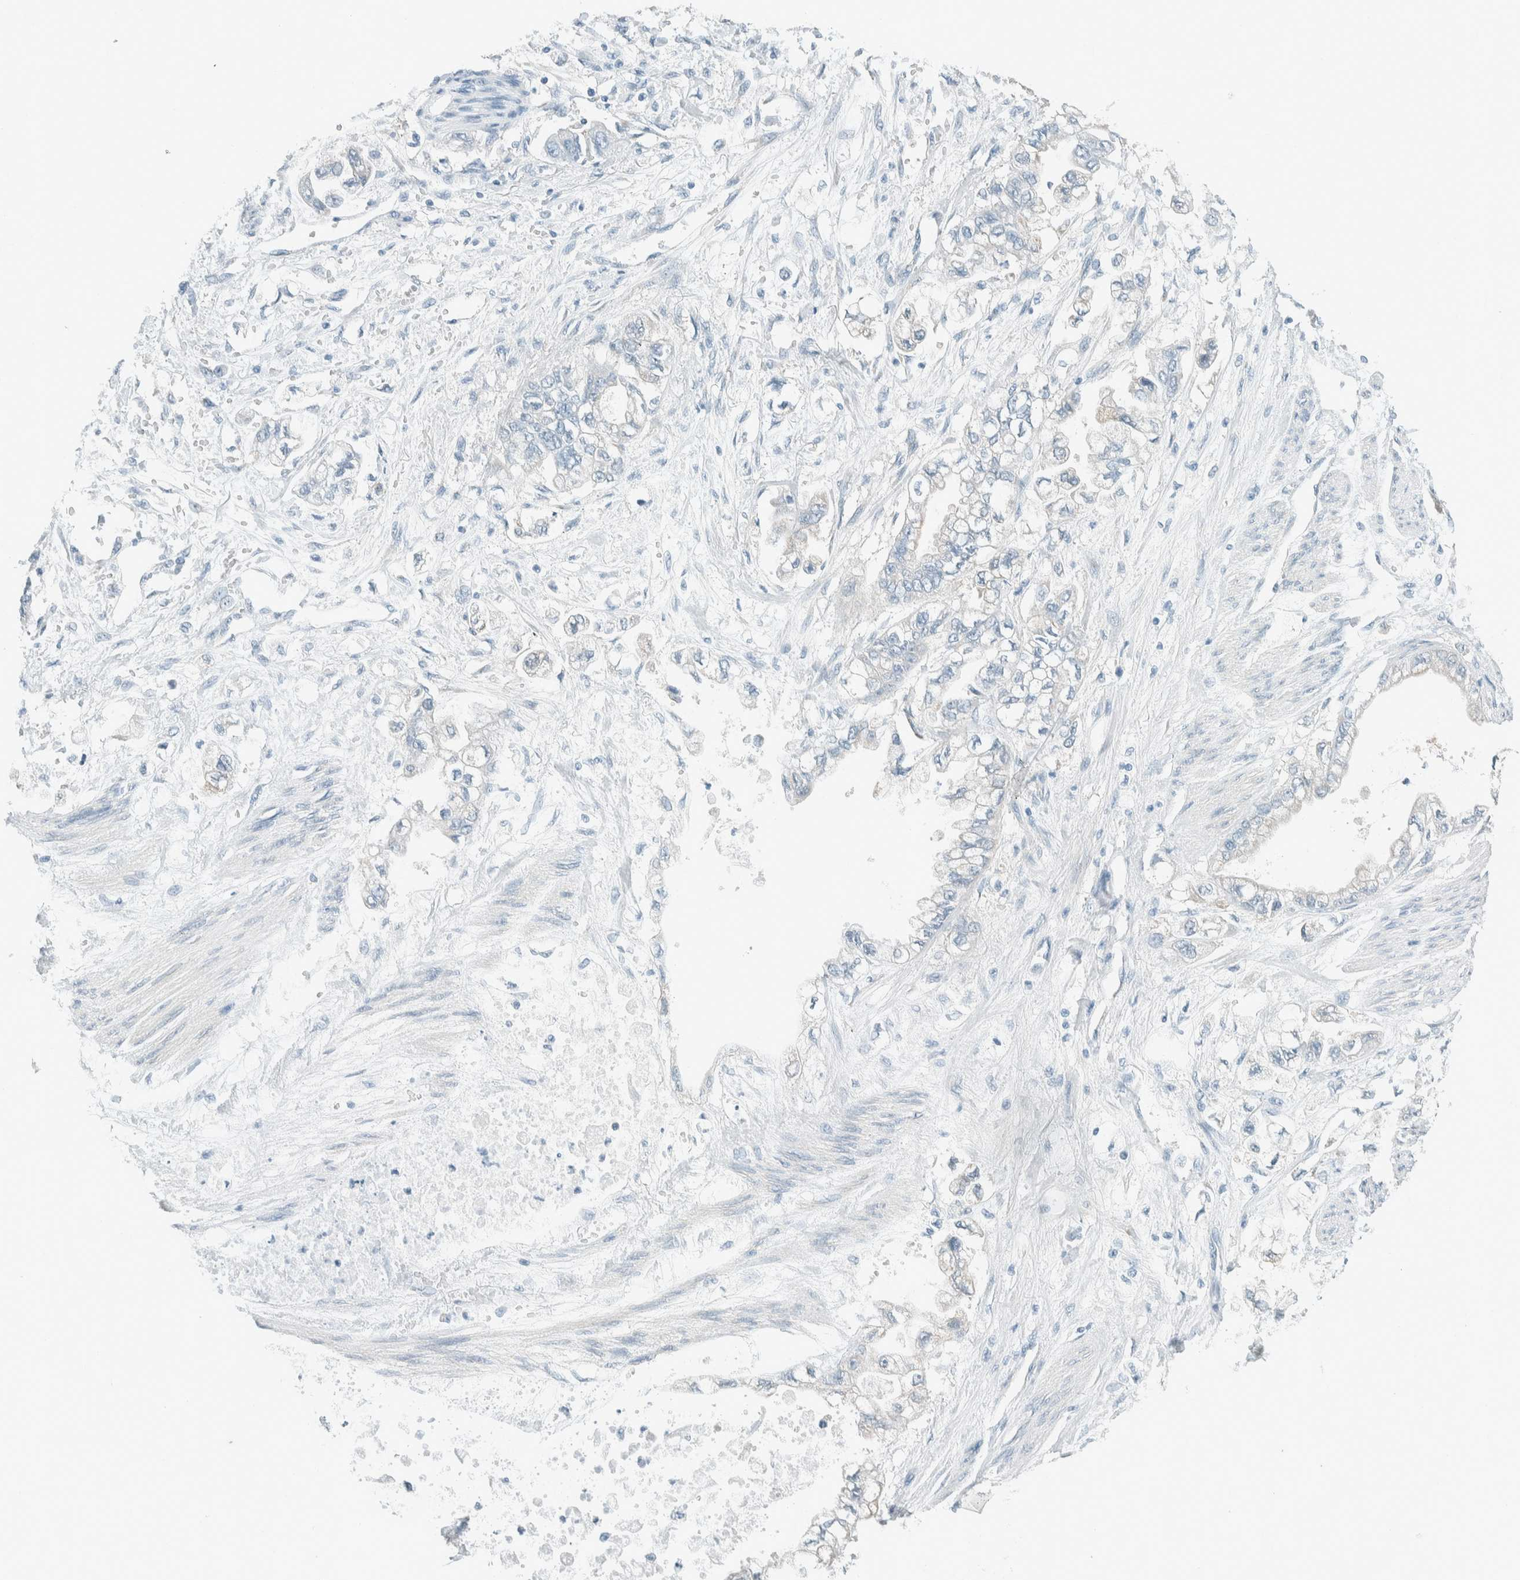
{"staining": {"intensity": "negative", "quantity": "none", "location": "none"}, "tissue": "stomach cancer", "cell_type": "Tumor cells", "image_type": "cancer", "snomed": [{"axis": "morphology", "description": "Normal tissue, NOS"}, {"axis": "morphology", "description": "Adenocarcinoma, NOS"}, {"axis": "topography", "description": "Stomach"}], "caption": "The immunohistochemistry (IHC) micrograph has no significant expression in tumor cells of adenocarcinoma (stomach) tissue.", "gene": "ALDH7A1", "patient": {"sex": "male", "age": 62}}